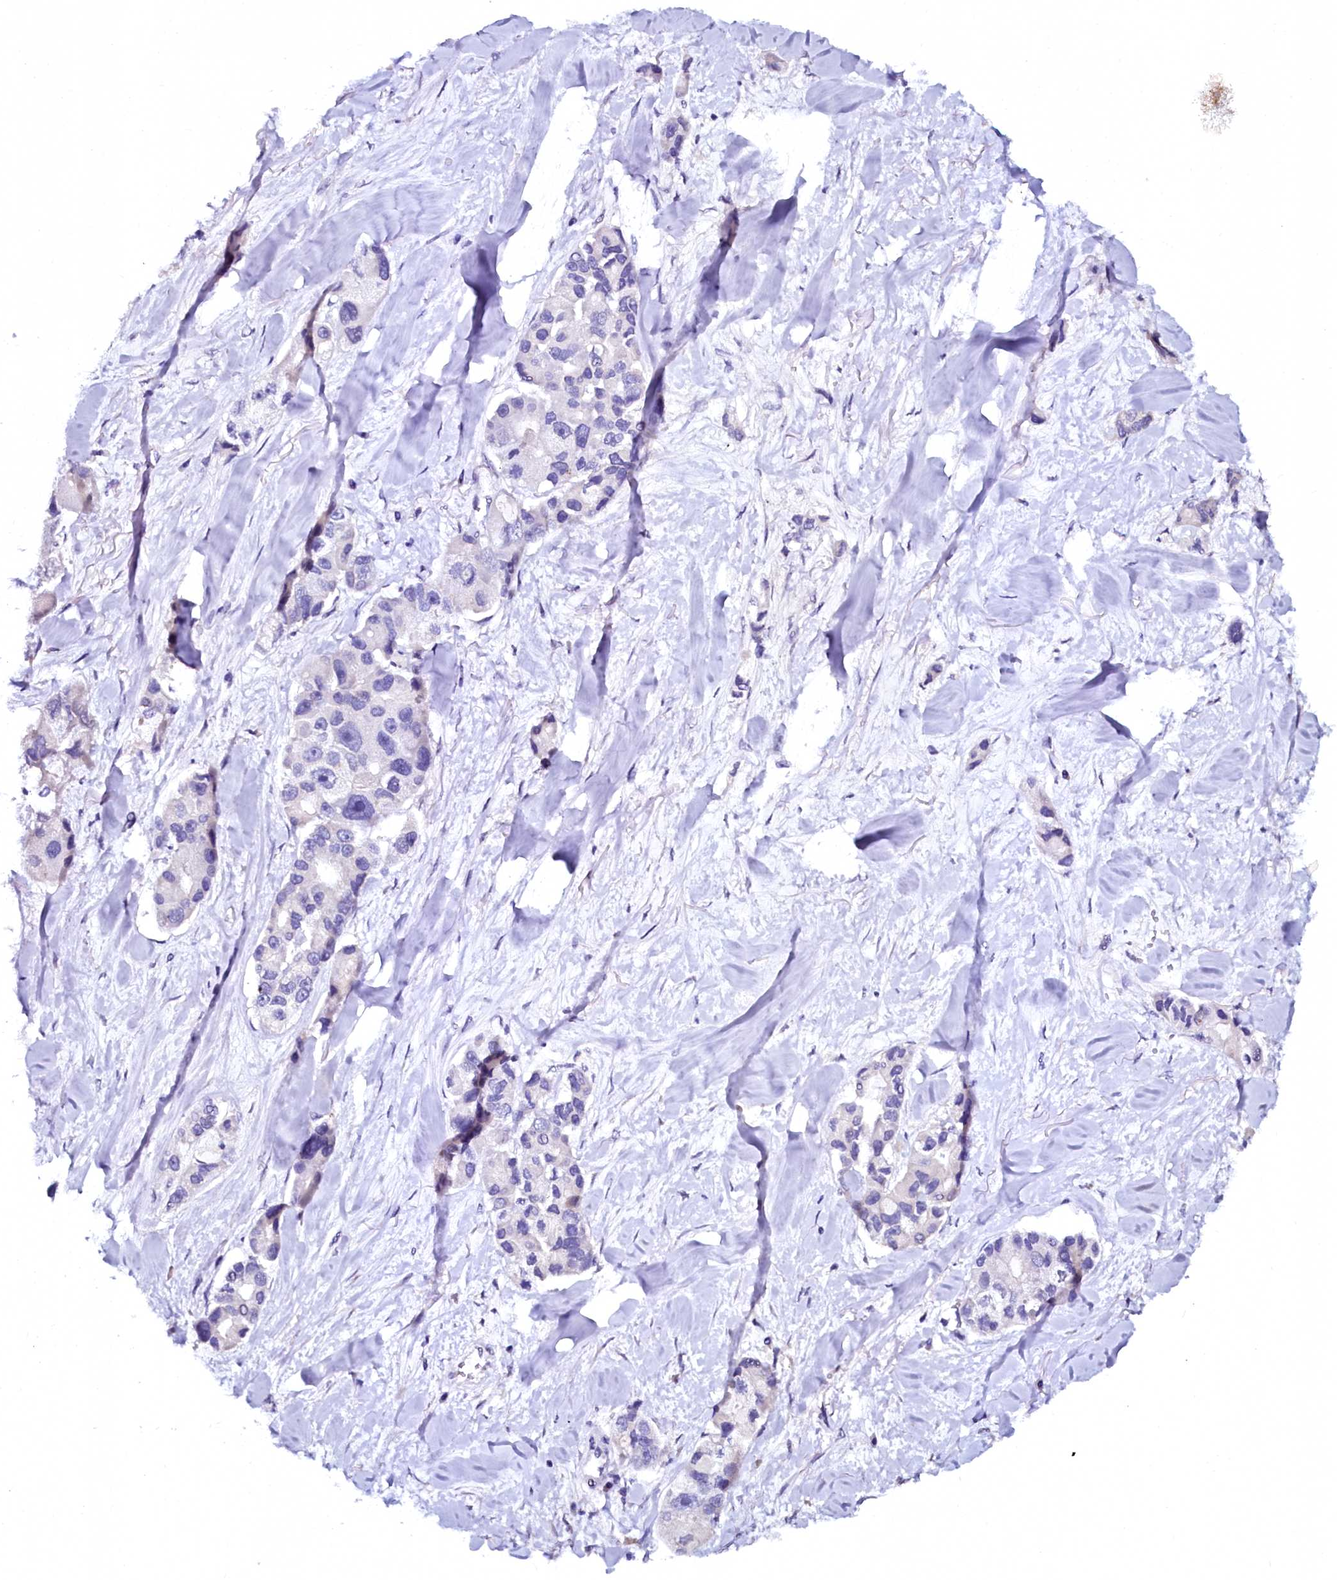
{"staining": {"intensity": "negative", "quantity": "none", "location": "none"}, "tissue": "lung cancer", "cell_type": "Tumor cells", "image_type": "cancer", "snomed": [{"axis": "morphology", "description": "Adenocarcinoma, NOS"}, {"axis": "topography", "description": "Lung"}], "caption": "Immunohistochemical staining of human adenocarcinoma (lung) exhibits no significant expression in tumor cells. Nuclei are stained in blue.", "gene": "CTDSPL2", "patient": {"sex": "female", "age": 54}}